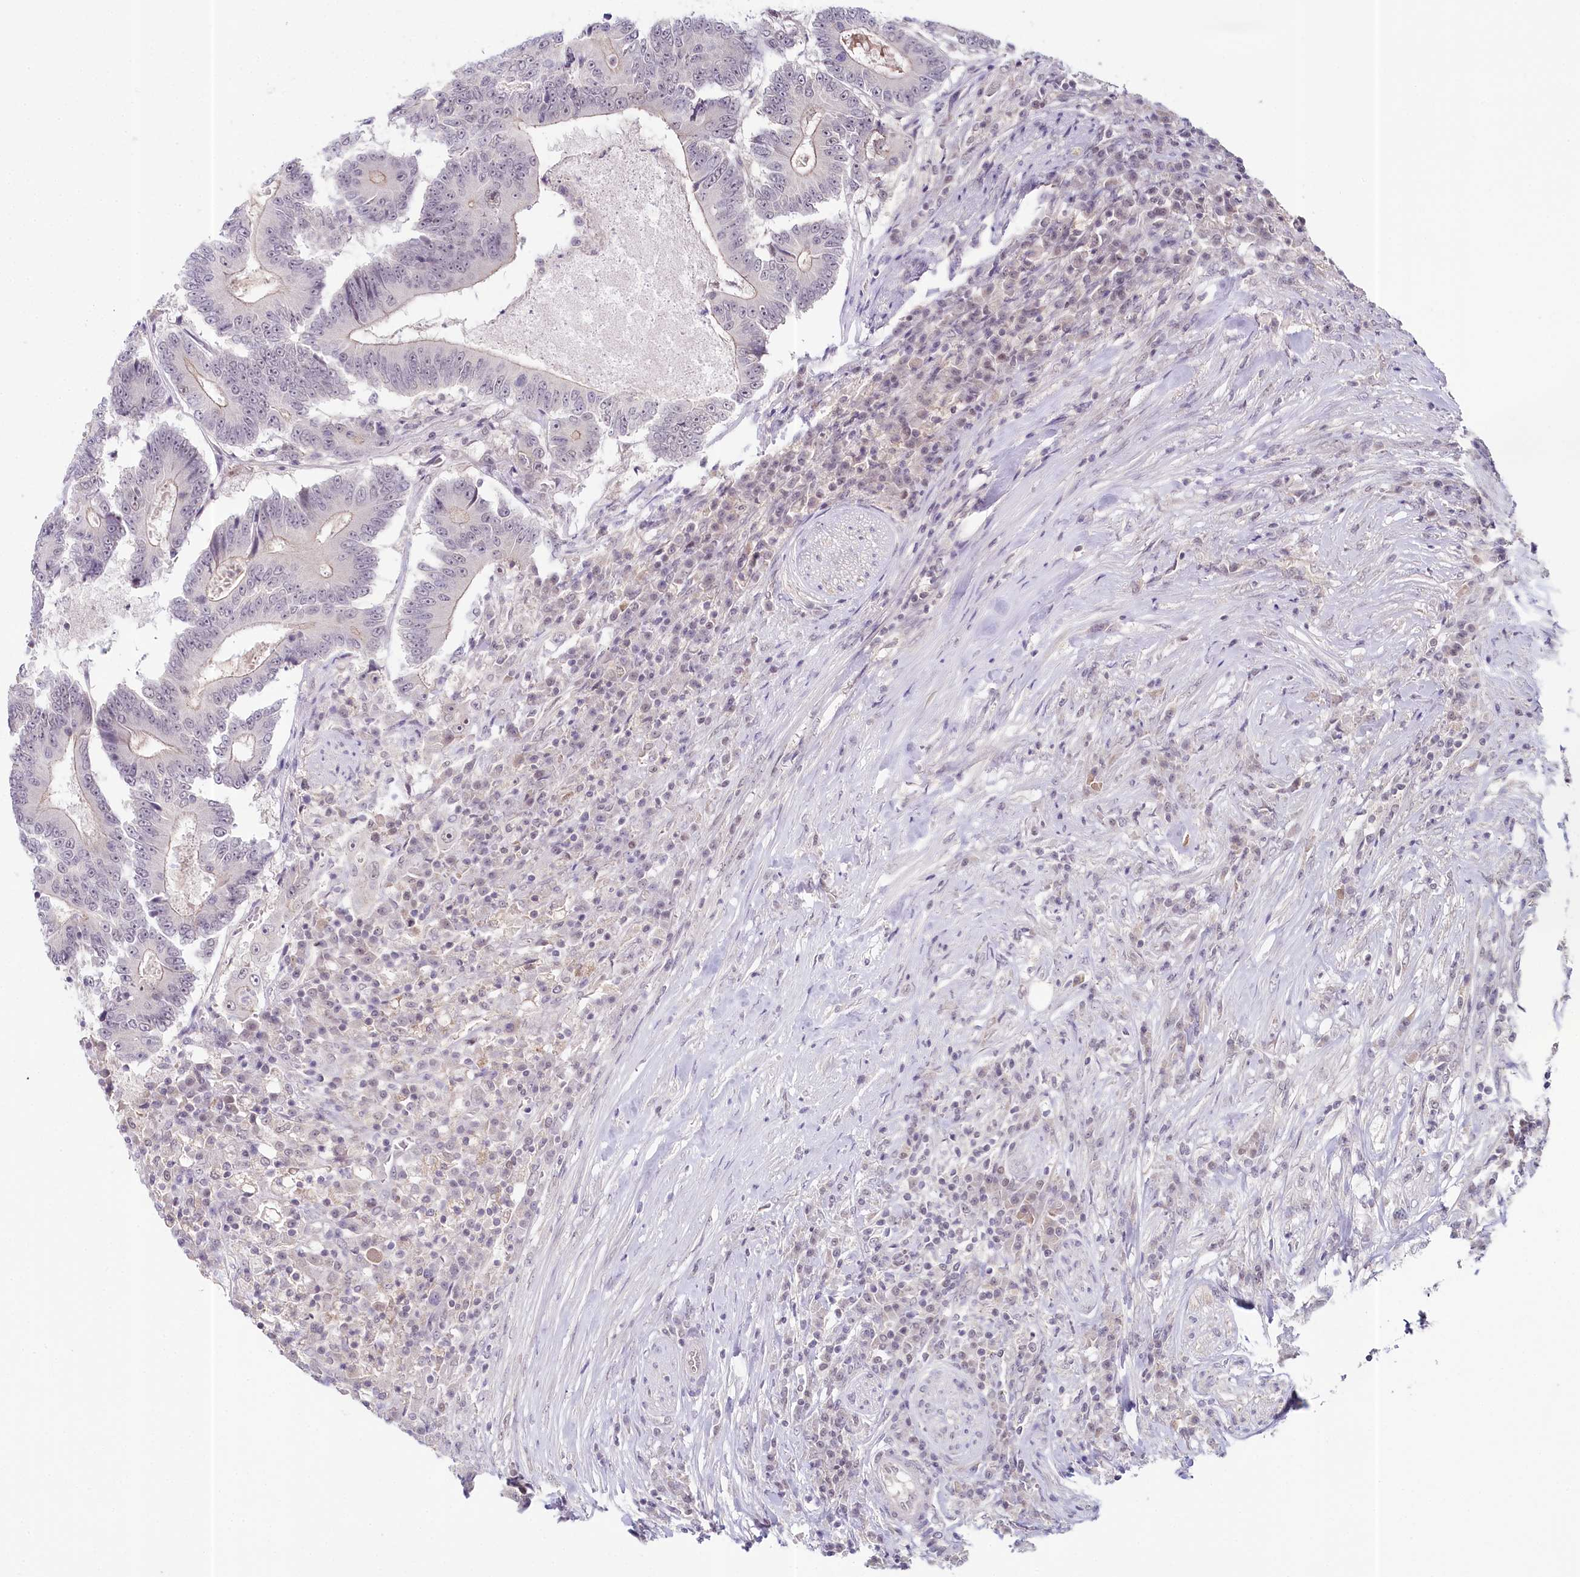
{"staining": {"intensity": "negative", "quantity": "none", "location": "none"}, "tissue": "colorectal cancer", "cell_type": "Tumor cells", "image_type": "cancer", "snomed": [{"axis": "morphology", "description": "Adenocarcinoma, NOS"}, {"axis": "topography", "description": "Colon"}], "caption": "Immunohistochemical staining of colorectal cancer displays no significant expression in tumor cells. Nuclei are stained in blue.", "gene": "AMTN", "patient": {"sex": "male", "age": 83}}